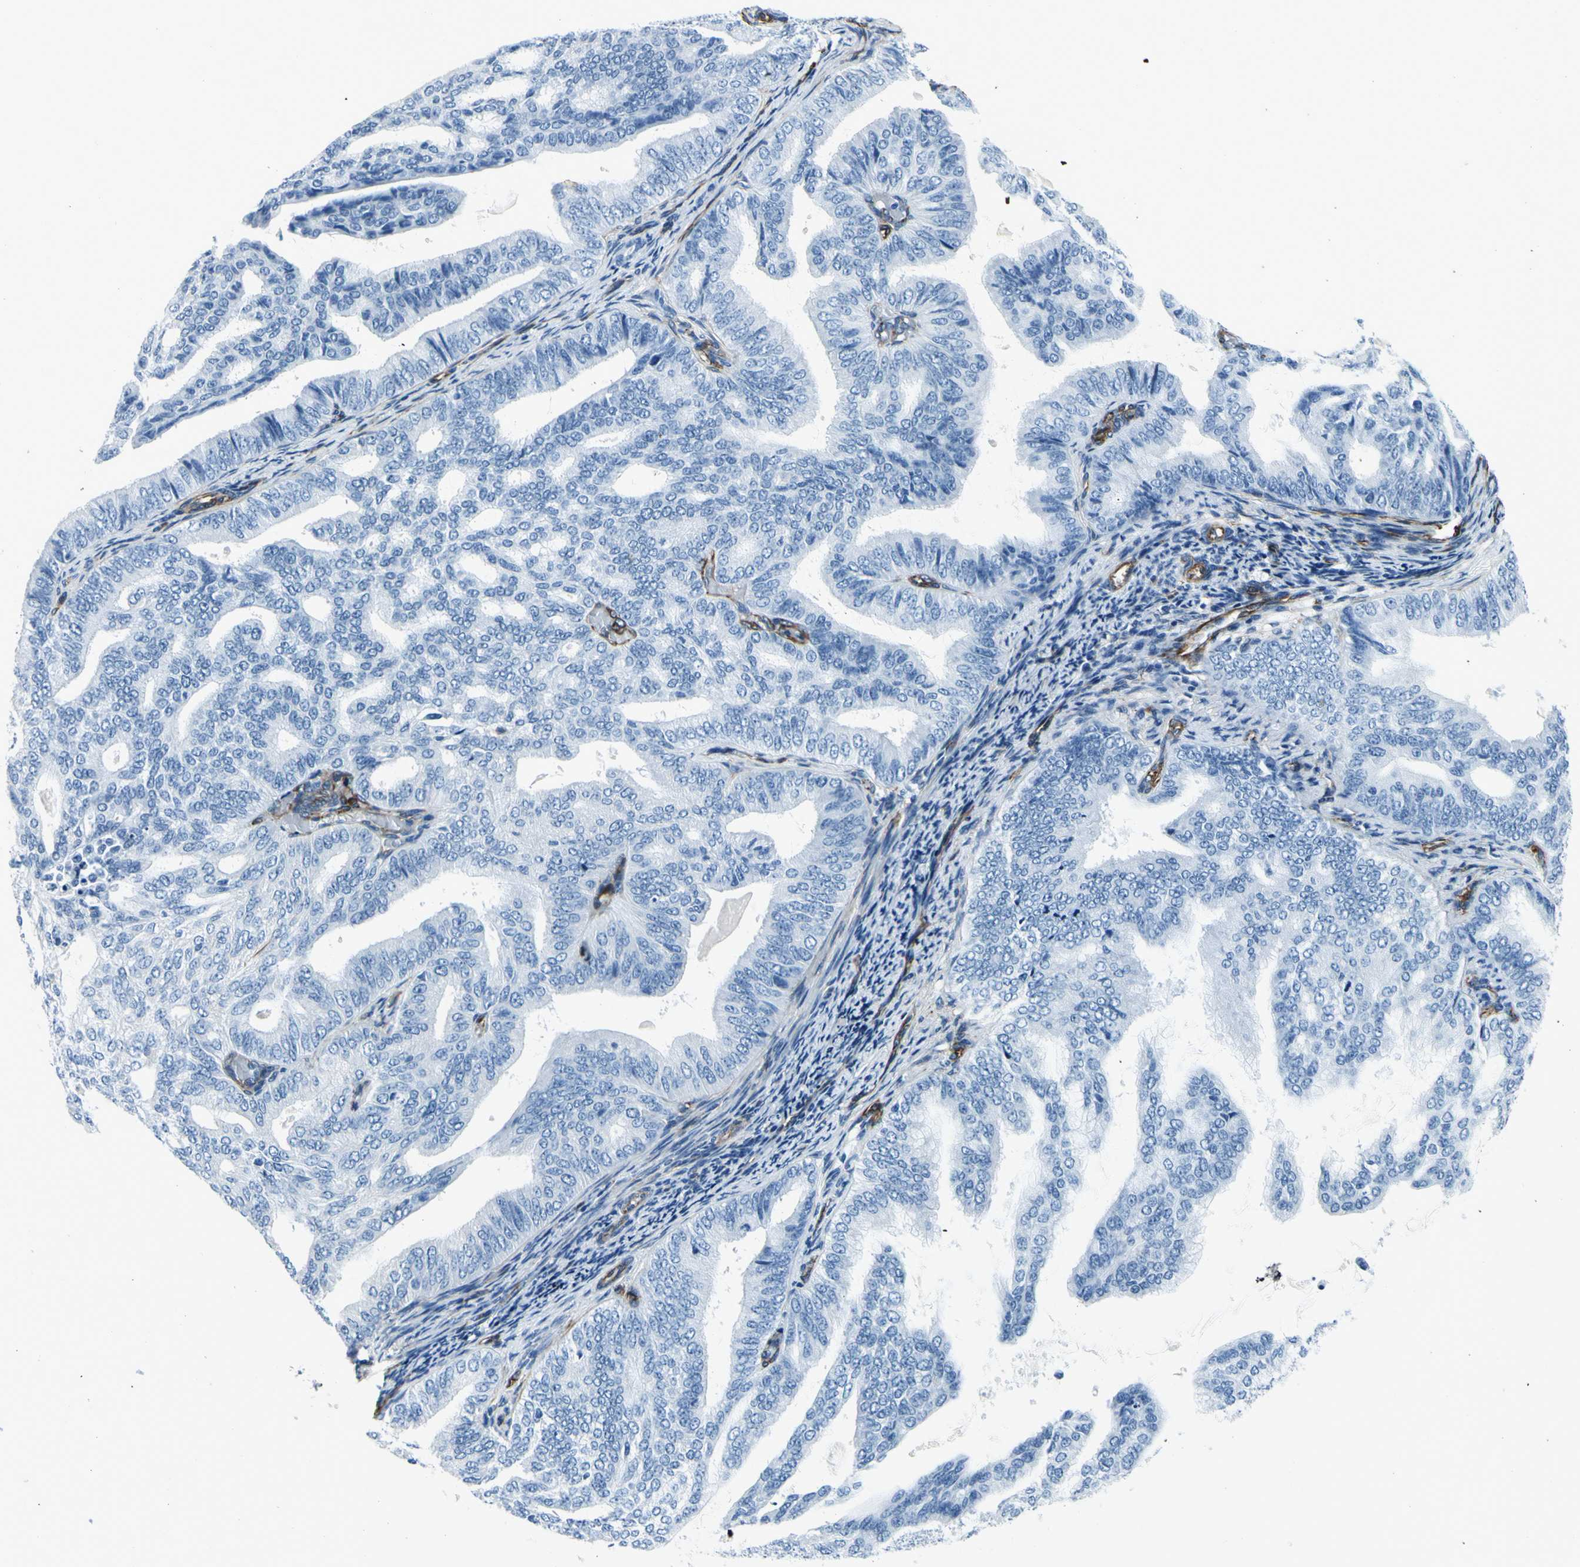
{"staining": {"intensity": "negative", "quantity": "none", "location": "none"}, "tissue": "endometrial cancer", "cell_type": "Tumor cells", "image_type": "cancer", "snomed": [{"axis": "morphology", "description": "Adenocarcinoma, NOS"}, {"axis": "topography", "description": "Endometrium"}], "caption": "This is a histopathology image of immunohistochemistry staining of endometrial cancer (adenocarcinoma), which shows no staining in tumor cells.", "gene": "PTH2R", "patient": {"sex": "female", "age": 58}}